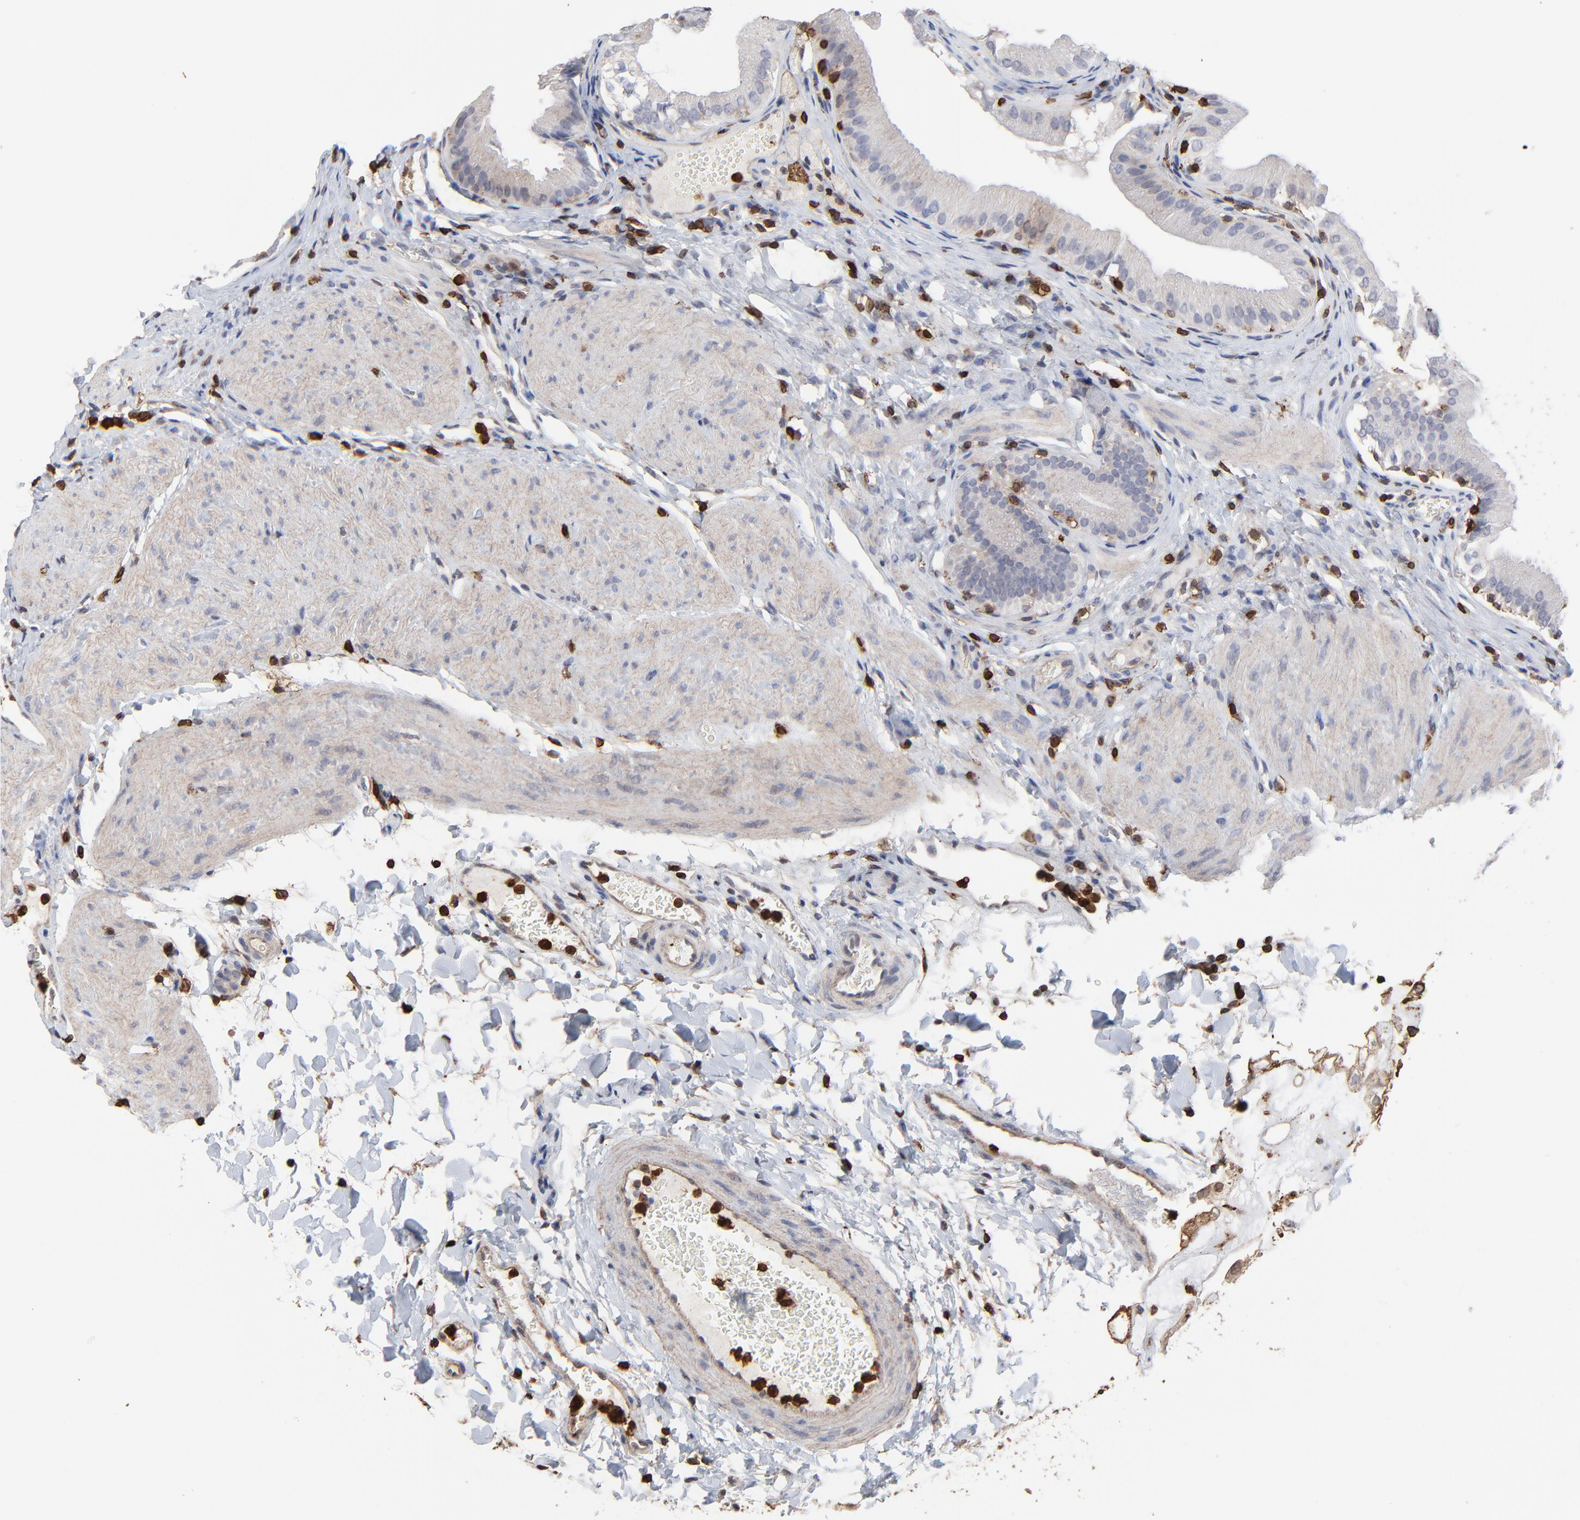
{"staining": {"intensity": "negative", "quantity": "none", "location": "none"}, "tissue": "gallbladder", "cell_type": "Glandular cells", "image_type": "normal", "snomed": [{"axis": "morphology", "description": "Normal tissue, NOS"}, {"axis": "topography", "description": "Gallbladder"}], "caption": "This is a histopathology image of immunohistochemistry (IHC) staining of normal gallbladder, which shows no expression in glandular cells.", "gene": "SLC6A14", "patient": {"sex": "female", "age": 24}}